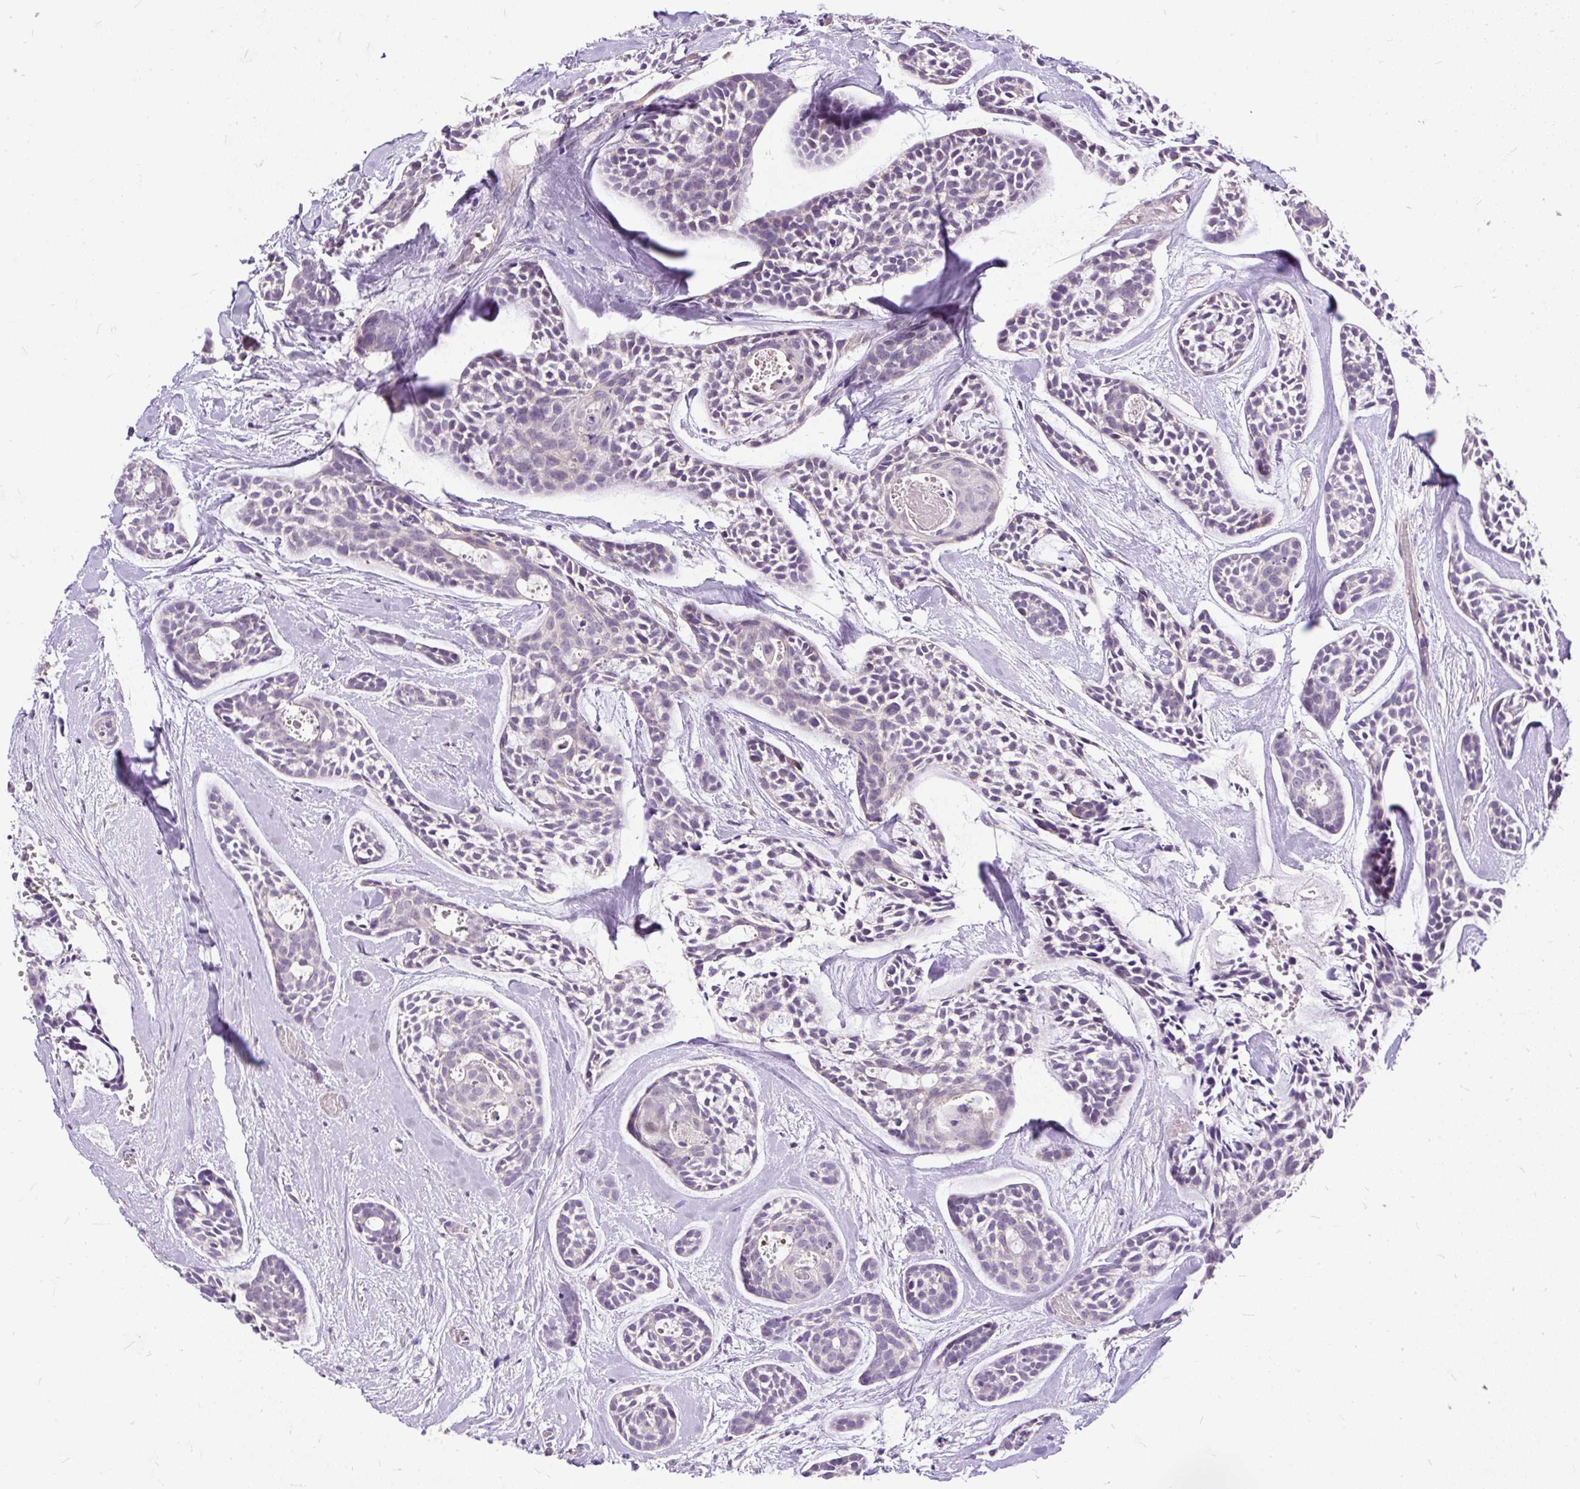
{"staining": {"intensity": "negative", "quantity": "none", "location": "none"}, "tissue": "head and neck cancer", "cell_type": "Tumor cells", "image_type": "cancer", "snomed": [{"axis": "morphology", "description": "Adenocarcinoma, NOS"}, {"axis": "topography", "description": "Subcutis"}, {"axis": "topography", "description": "Head-Neck"}], "caption": "IHC micrograph of neoplastic tissue: human head and neck cancer (adenocarcinoma) stained with DAB (3,3'-diaminobenzidine) demonstrates no significant protein positivity in tumor cells. (DAB (3,3'-diaminobenzidine) immunohistochemistry (IHC) with hematoxylin counter stain).", "gene": "KRTAP20-3", "patient": {"sex": "female", "age": 73}}